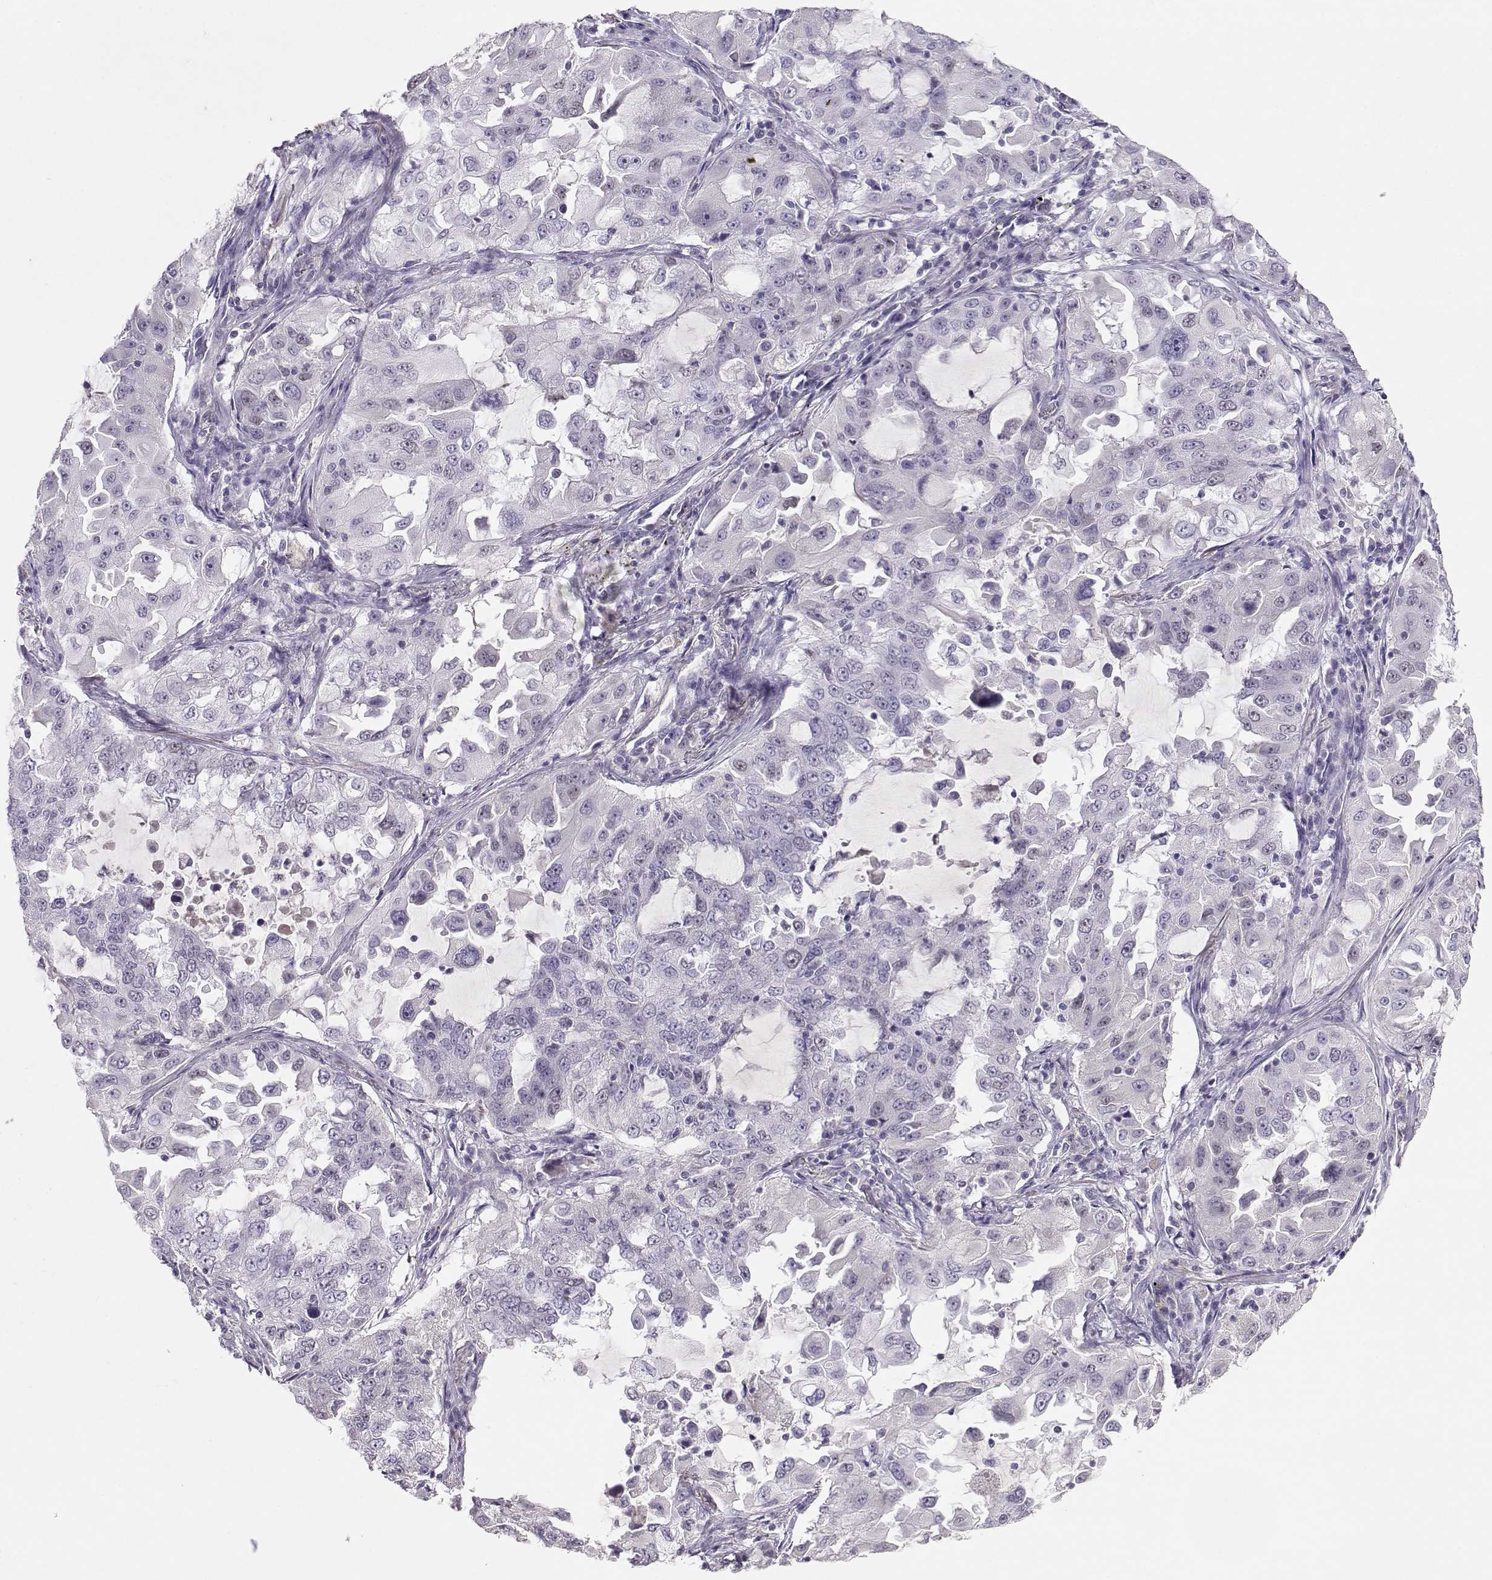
{"staining": {"intensity": "negative", "quantity": "none", "location": "none"}, "tissue": "lung cancer", "cell_type": "Tumor cells", "image_type": "cancer", "snomed": [{"axis": "morphology", "description": "Adenocarcinoma, NOS"}, {"axis": "topography", "description": "Lung"}], "caption": "Immunohistochemistry (IHC) image of human lung cancer stained for a protein (brown), which demonstrates no expression in tumor cells.", "gene": "OPN5", "patient": {"sex": "female", "age": 61}}